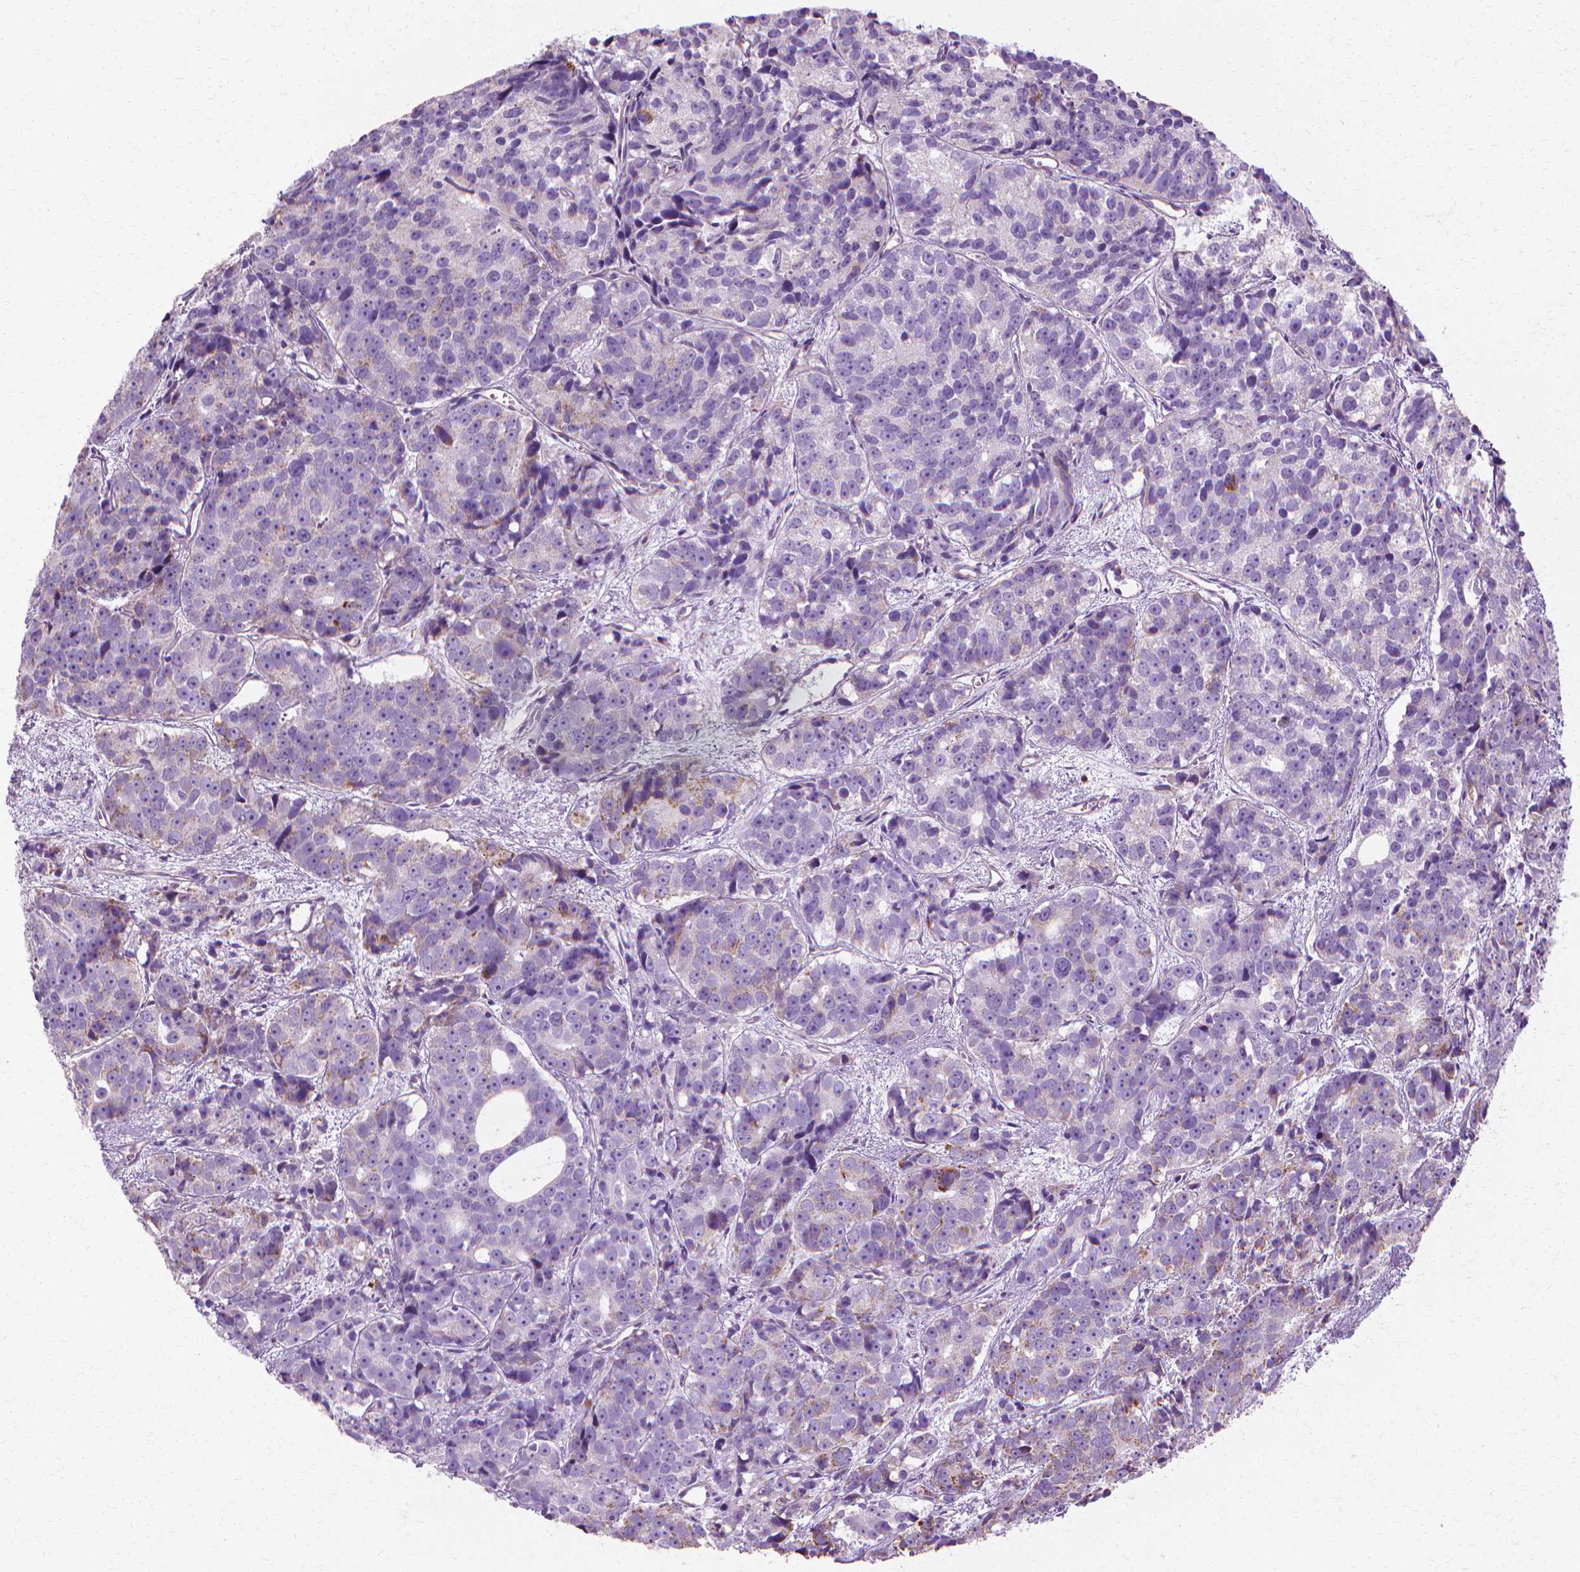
{"staining": {"intensity": "negative", "quantity": "none", "location": "none"}, "tissue": "prostate cancer", "cell_type": "Tumor cells", "image_type": "cancer", "snomed": [{"axis": "morphology", "description": "Adenocarcinoma, High grade"}, {"axis": "topography", "description": "Prostate"}], "caption": "Immunohistochemistry (IHC) photomicrograph of neoplastic tissue: high-grade adenocarcinoma (prostate) stained with DAB exhibits no significant protein staining in tumor cells.", "gene": "CFAP157", "patient": {"sex": "male", "age": 77}}